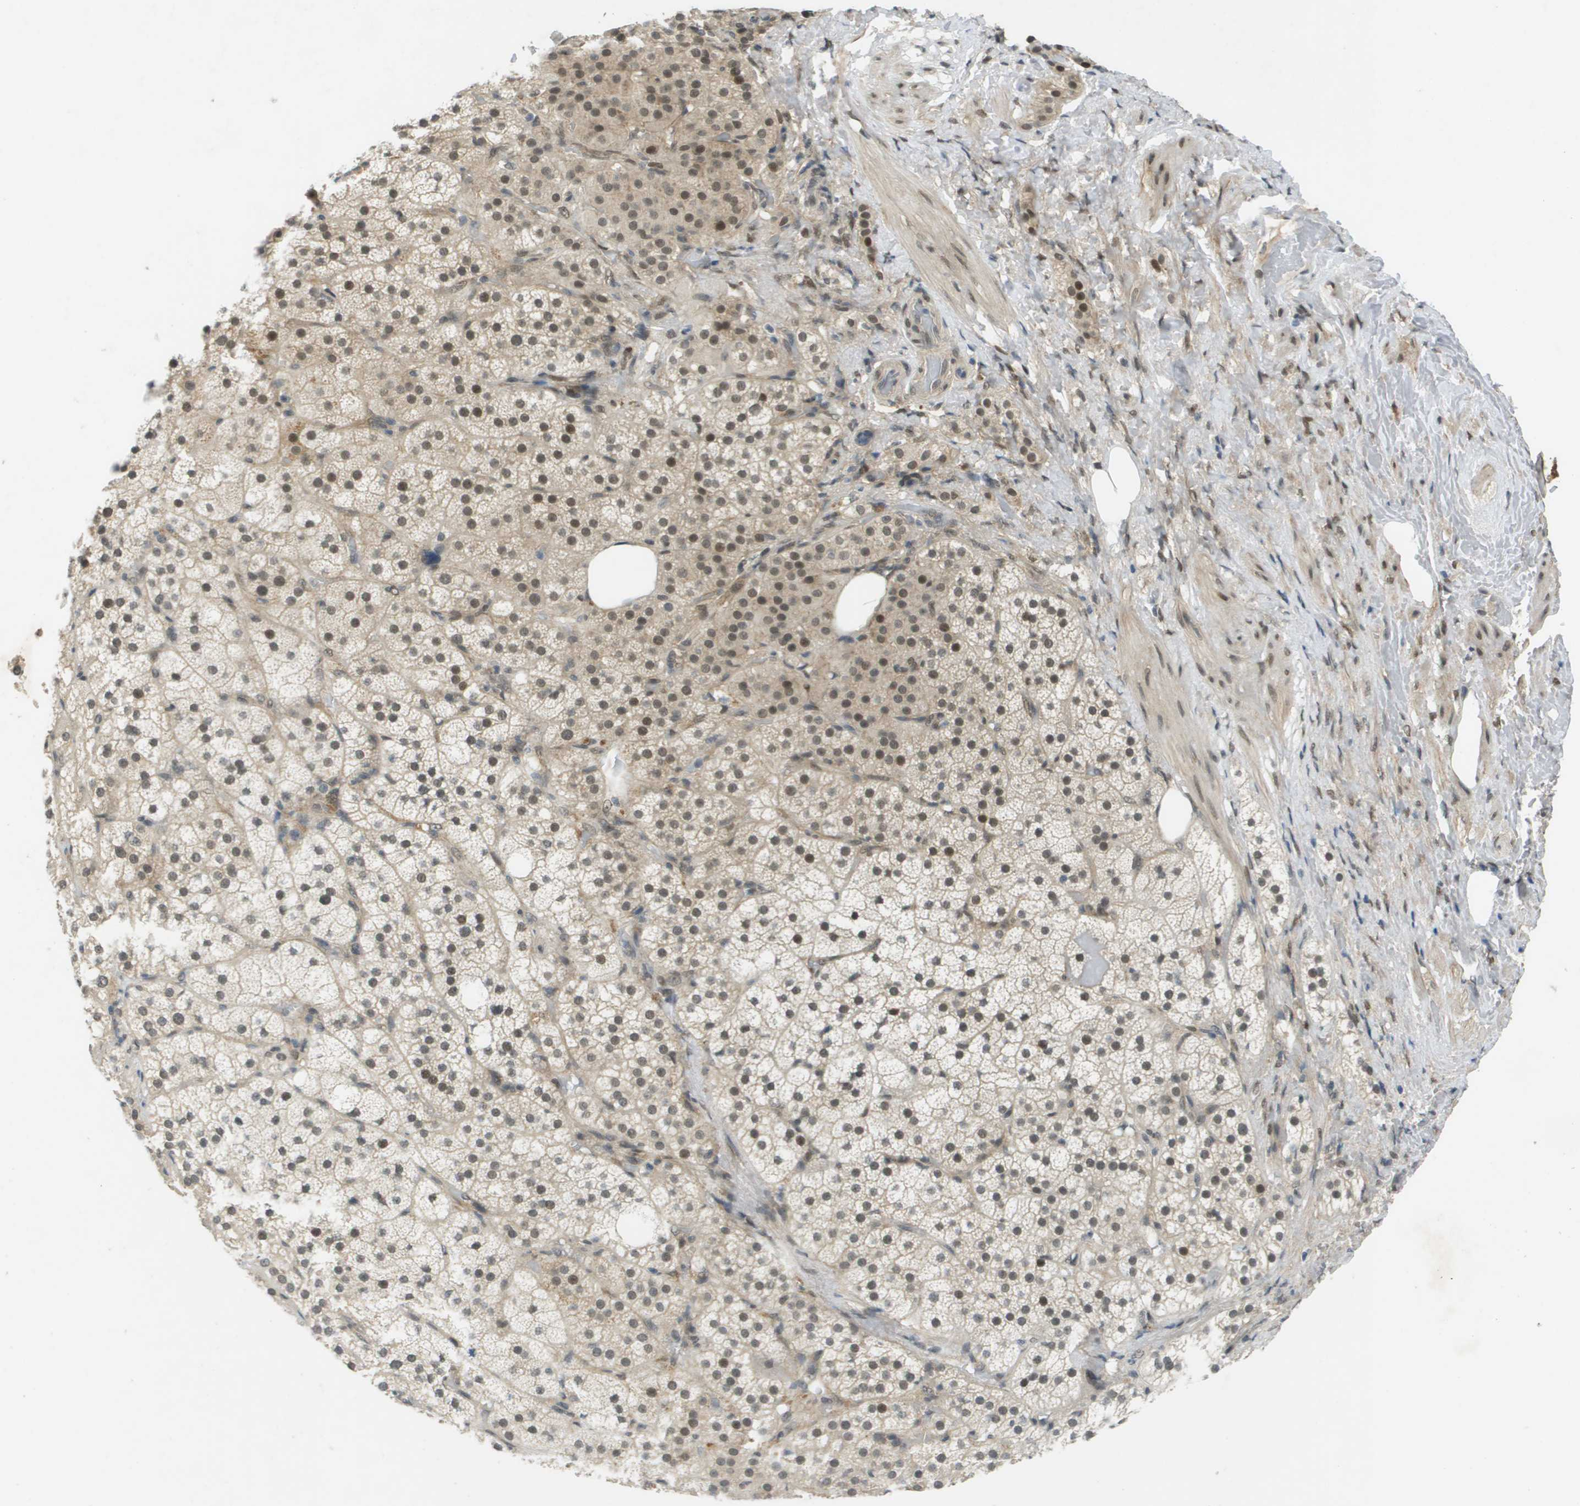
{"staining": {"intensity": "moderate", "quantity": ">75%", "location": "nuclear"}, "tissue": "adrenal gland", "cell_type": "Glandular cells", "image_type": "normal", "snomed": [{"axis": "morphology", "description": "Normal tissue, NOS"}, {"axis": "topography", "description": "Adrenal gland"}], "caption": "Adrenal gland stained with DAB (3,3'-diaminobenzidine) IHC shows medium levels of moderate nuclear expression in about >75% of glandular cells.", "gene": "ARID1B", "patient": {"sex": "female", "age": 59}}